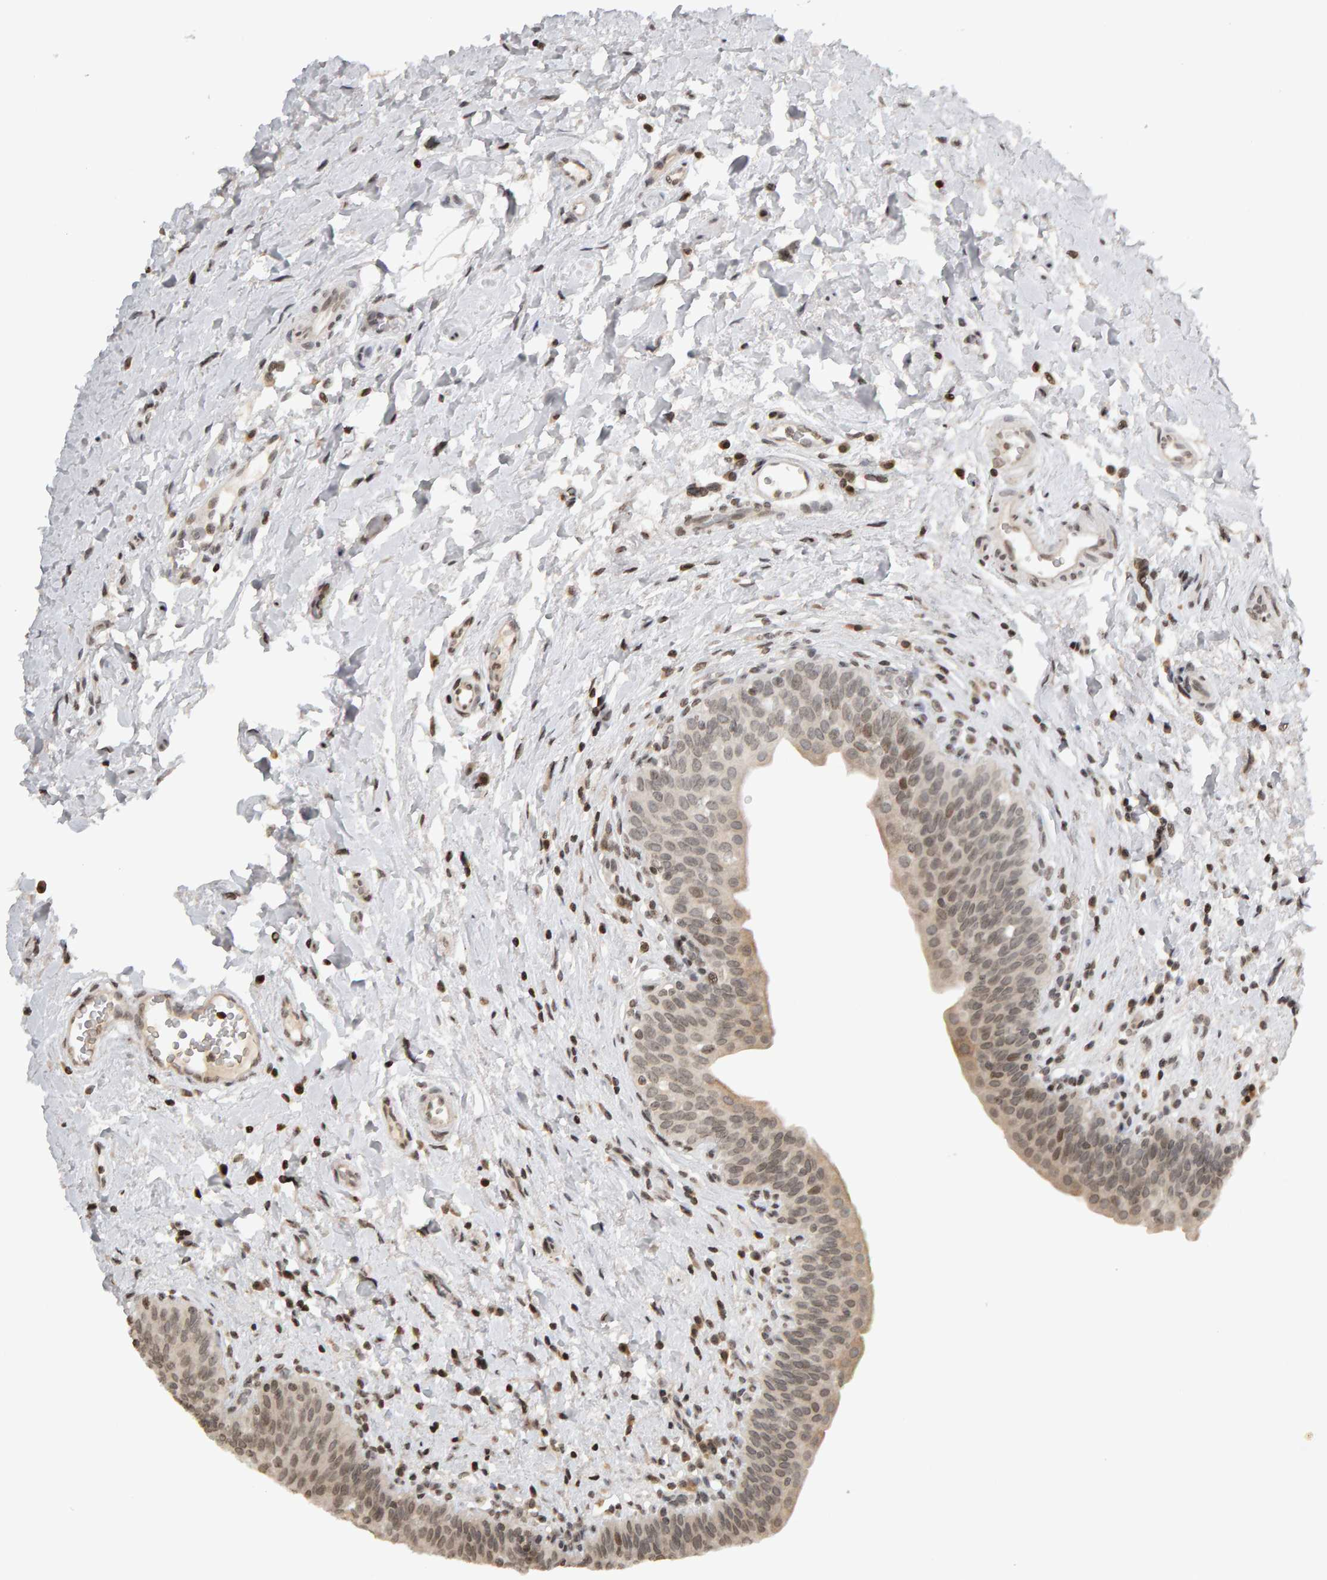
{"staining": {"intensity": "weak", "quantity": "25%-75%", "location": "cytoplasmic/membranous,nuclear"}, "tissue": "urinary bladder", "cell_type": "Urothelial cells", "image_type": "normal", "snomed": [{"axis": "morphology", "description": "Normal tissue, NOS"}, {"axis": "topography", "description": "Urinary bladder"}], "caption": "Normal urinary bladder exhibits weak cytoplasmic/membranous,nuclear expression in approximately 25%-75% of urothelial cells, visualized by immunohistochemistry.", "gene": "TRAM1", "patient": {"sex": "male", "age": 83}}